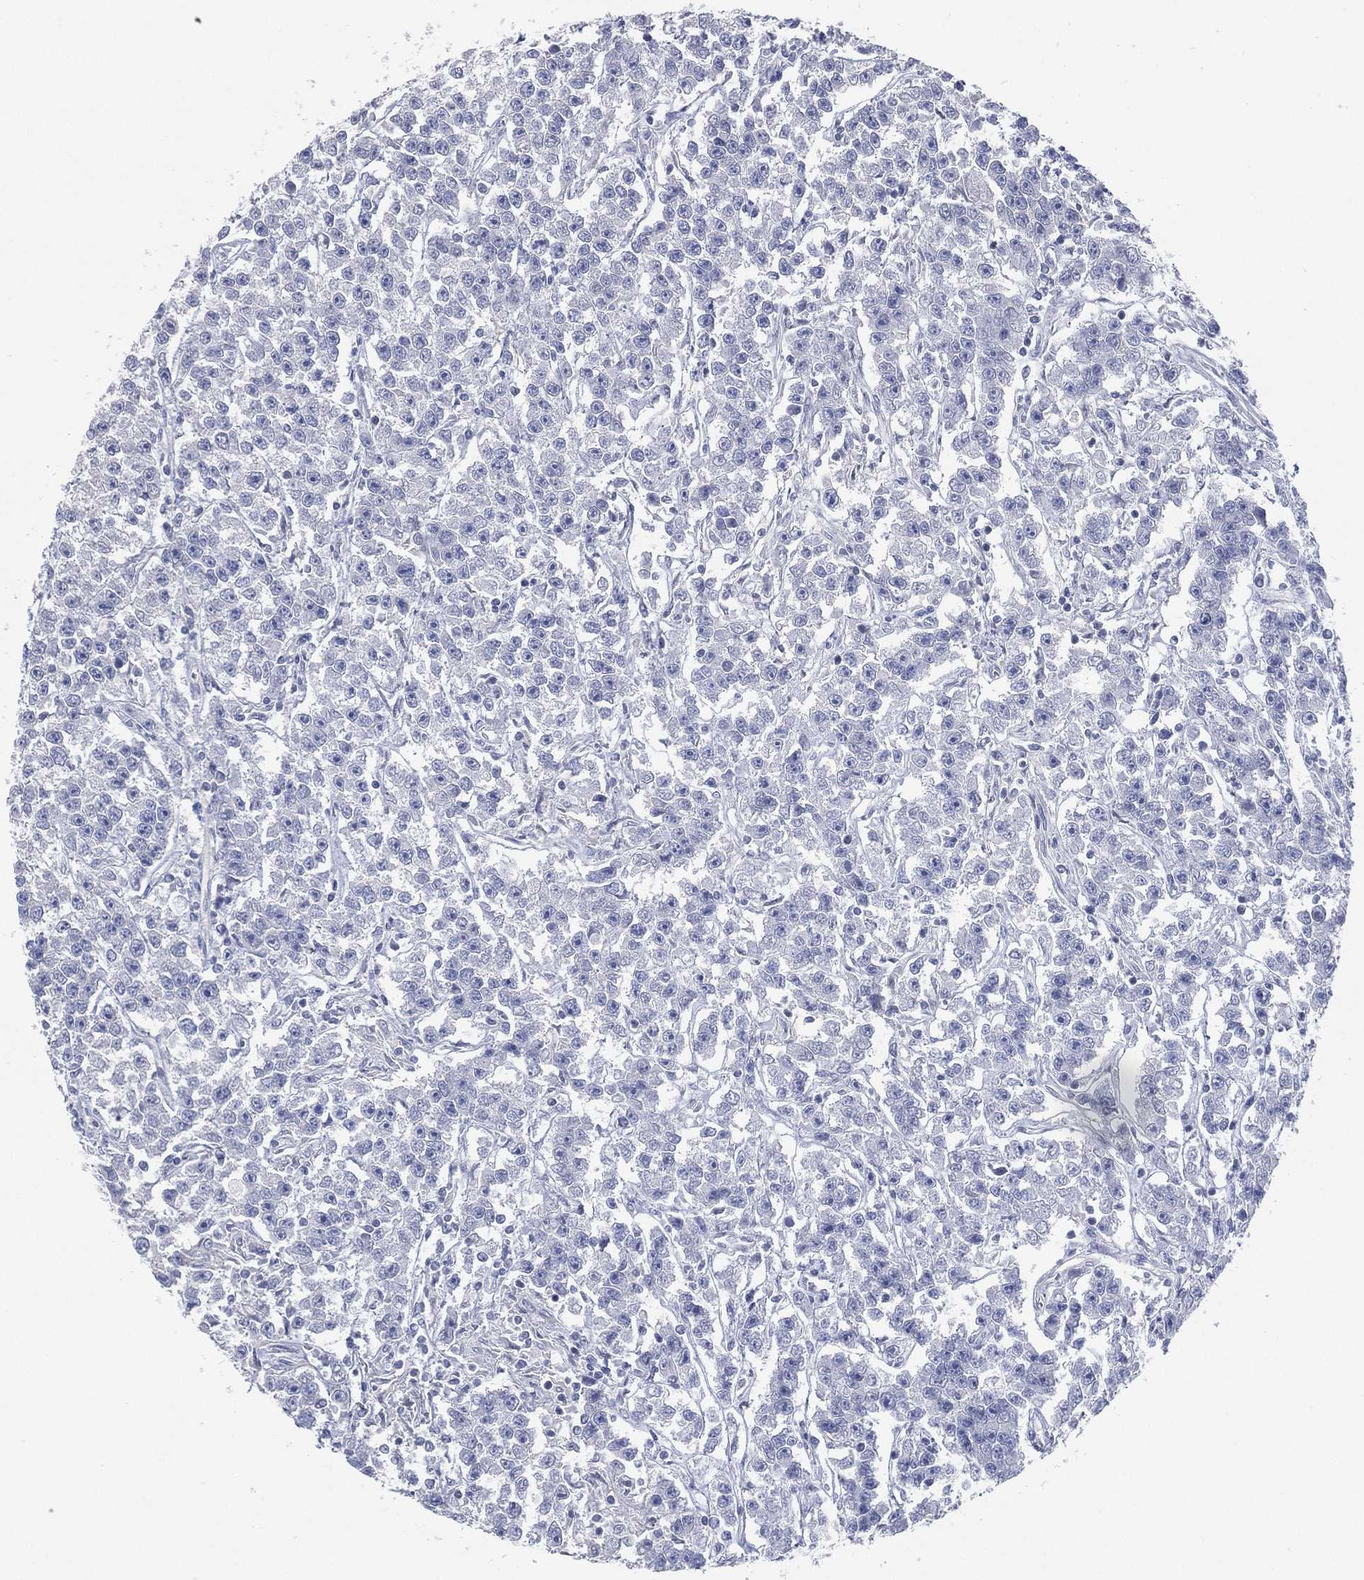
{"staining": {"intensity": "negative", "quantity": "none", "location": "none"}, "tissue": "testis cancer", "cell_type": "Tumor cells", "image_type": "cancer", "snomed": [{"axis": "morphology", "description": "Seminoma, NOS"}, {"axis": "topography", "description": "Testis"}], "caption": "Tumor cells are negative for brown protein staining in testis cancer.", "gene": "CFTR", "patient": {"sex": "male", "age": 59}}